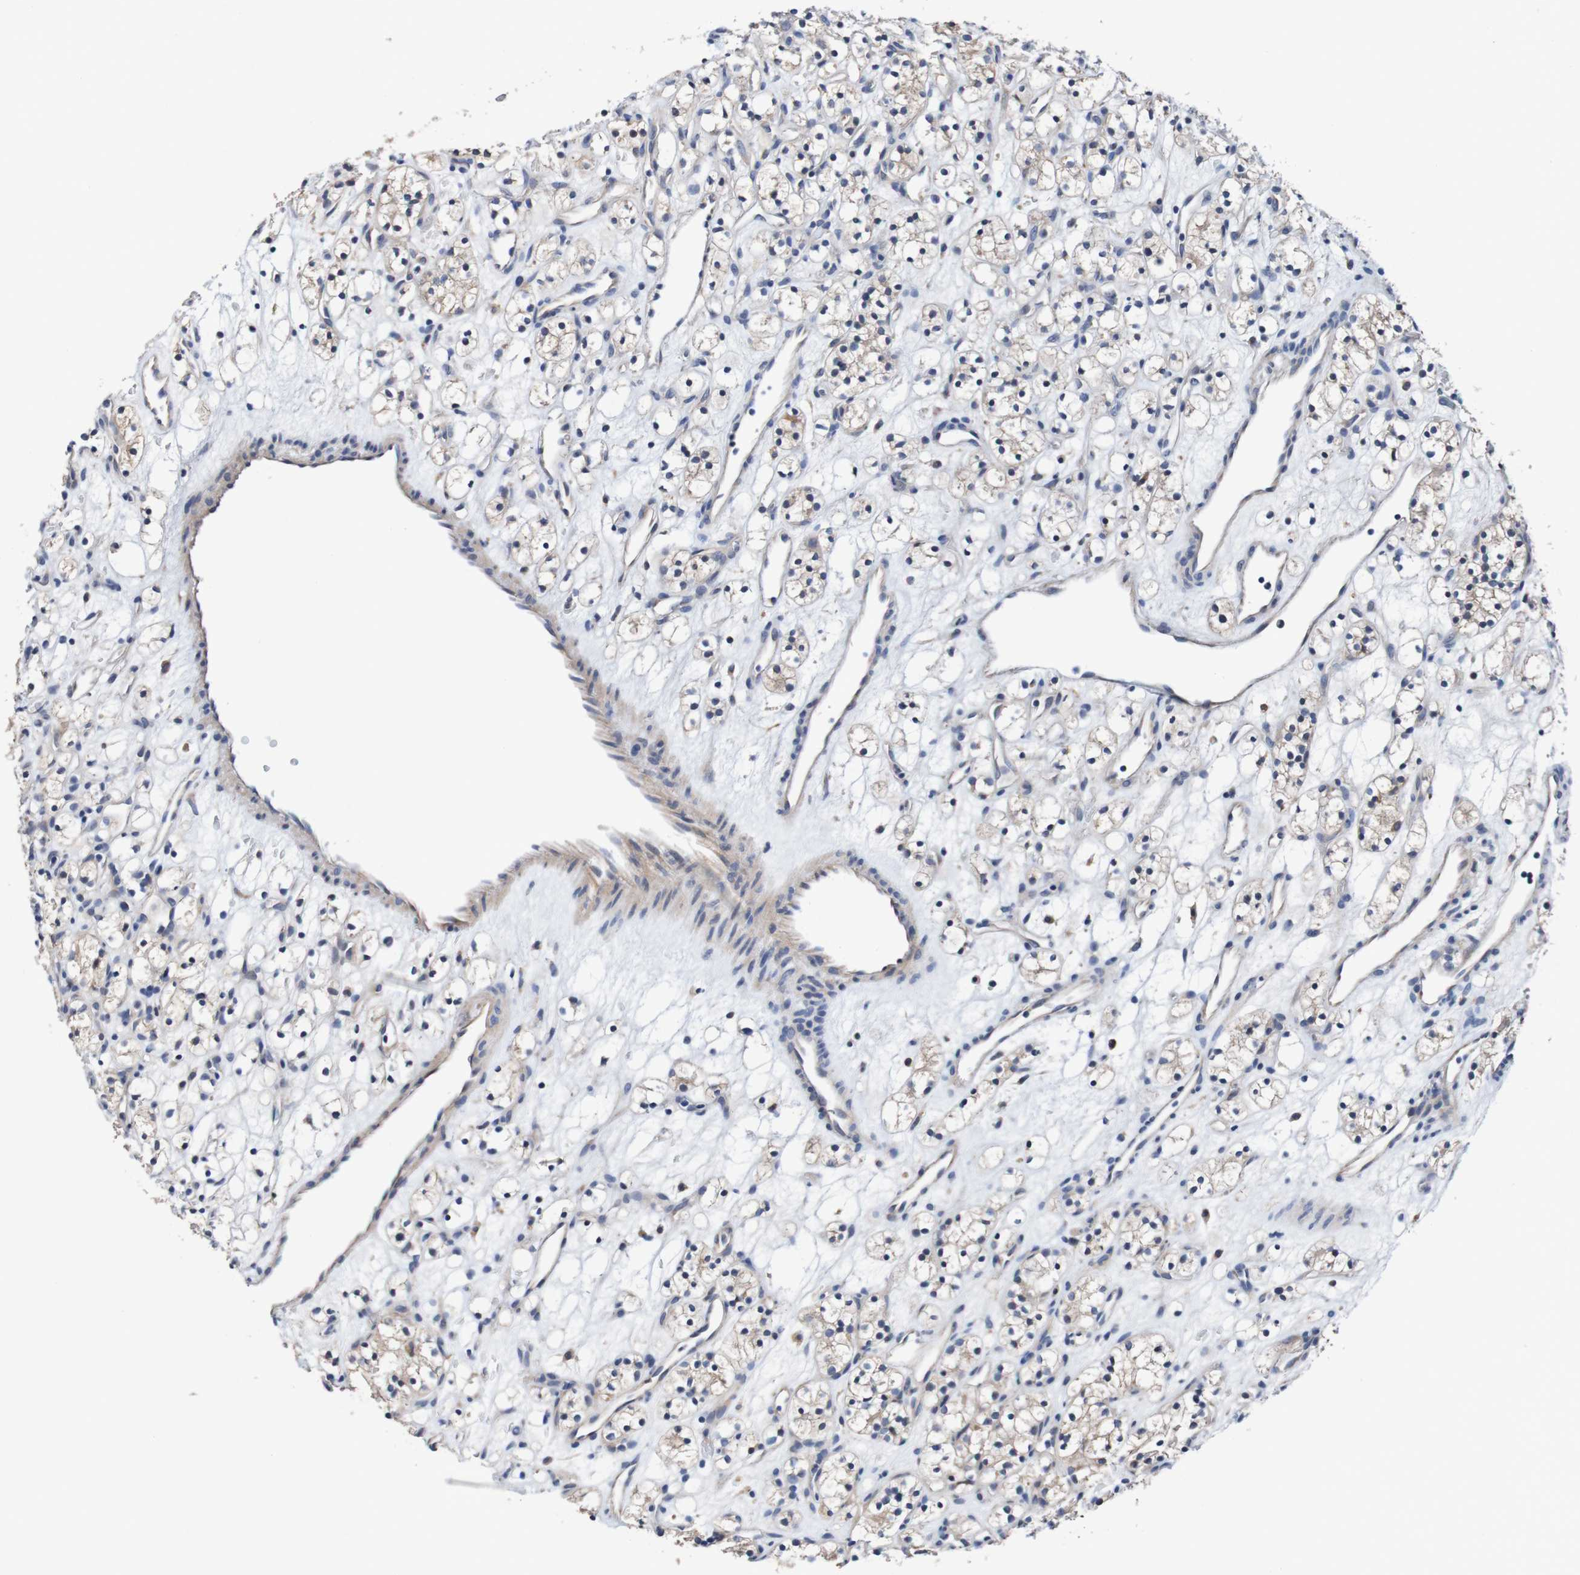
{"staining": {"intensity": "weak", "quantity": "25%-75%", "location": "cytoplasmic/membranous"}, "tissue": "renal cancer", "cell_type": "Tumor cells", "image_type": "cancer", "snomed": [{"axis": "morphology", "description": "Adenocarcinoma, NOS"}, {"axis": "topography", "description": "Kidney"}], "caption": "Renal adenocarcinoma was stained to show a protein in brown. There is low levels of weak cytoplasmic/membranous expression in about 25%-75% of tumor cells.", "gene": "FIBP", "patient": {"sex": "female", "age": 60}}